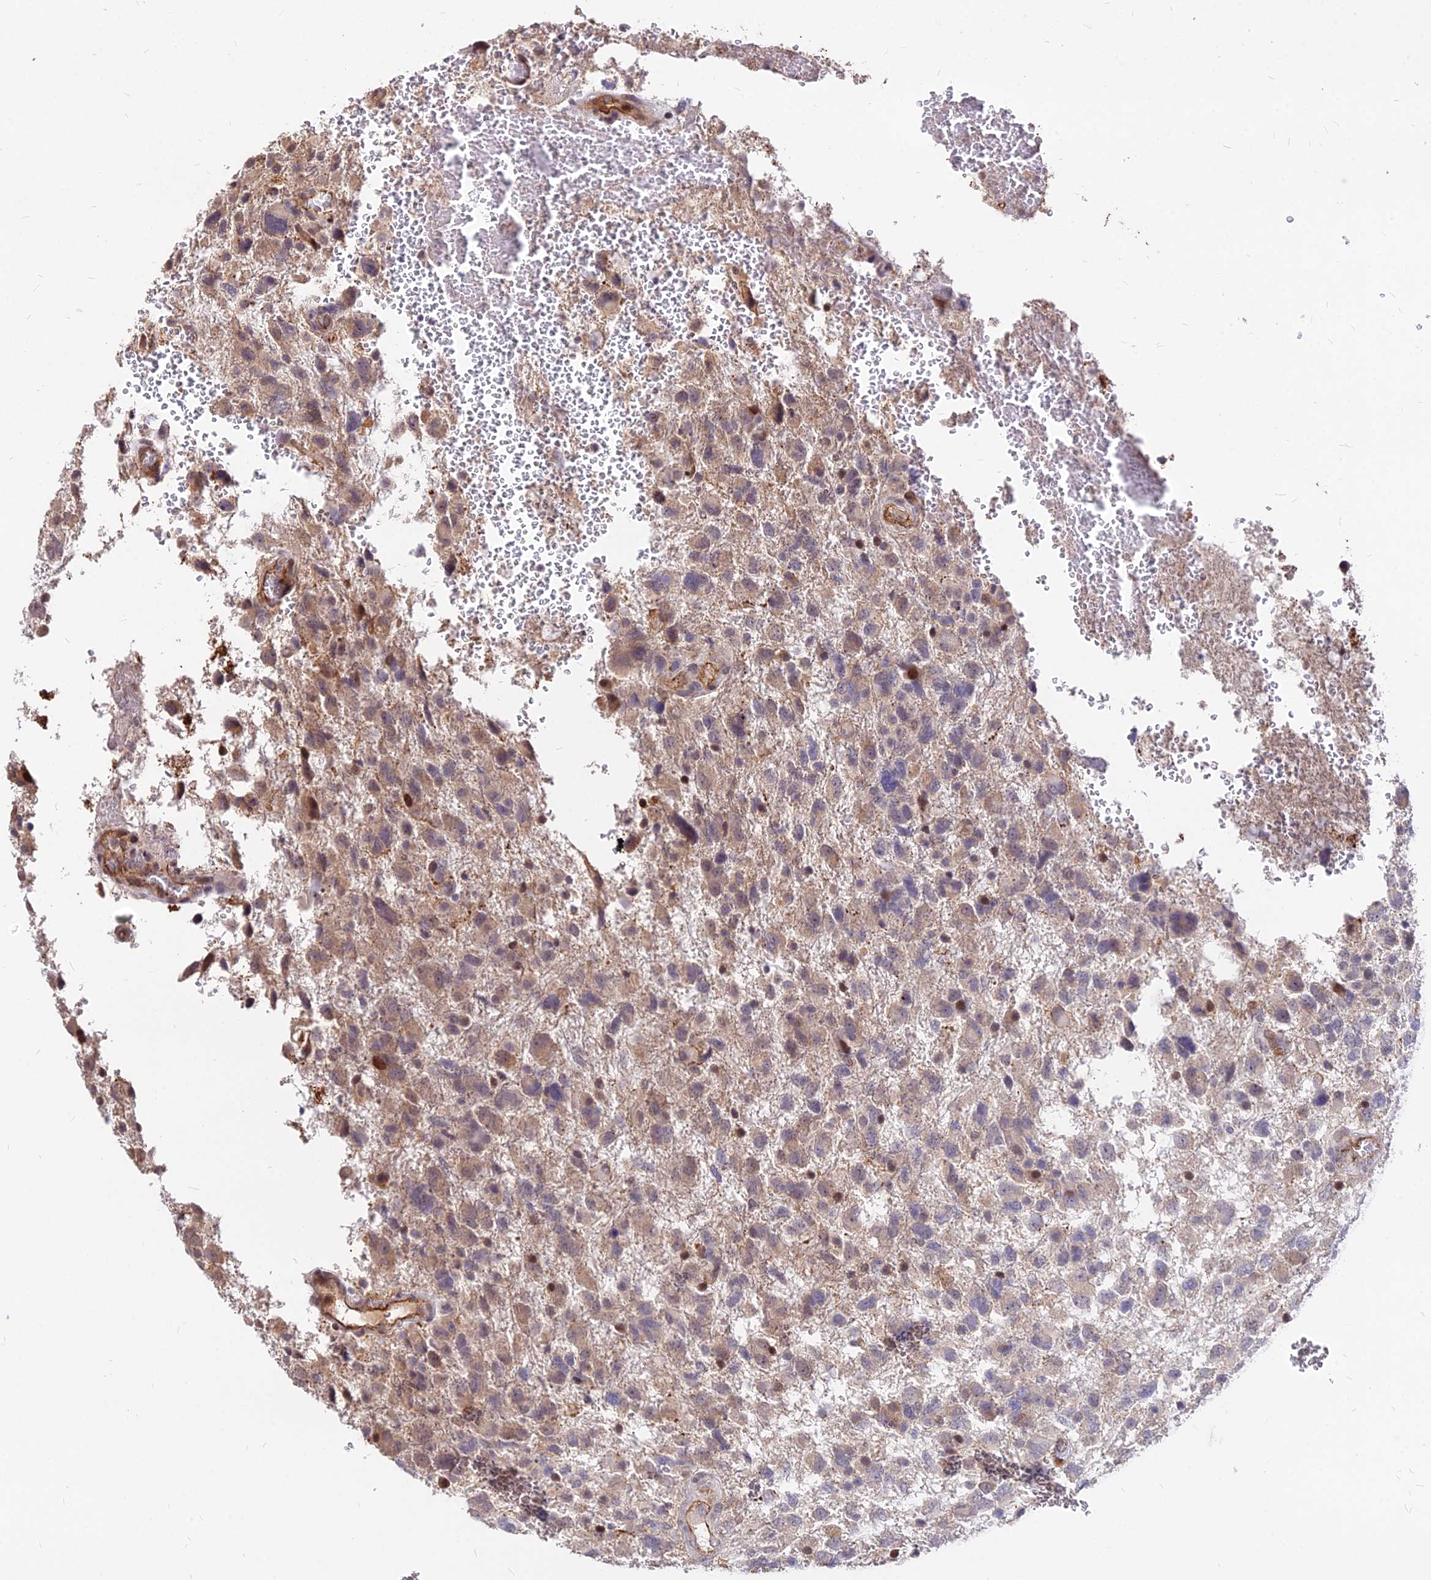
{"staining": {"intensity": "weak", "quantity": "25%-75%", "location": "cytoplasmic/membranous"}, "tissue": "glioma", "cell_type": "Tumor cells", "image_type": "cancer", "snomed": [{"axis": "morphology", "description": "Glioma, malignant, High grade"}, {"axis": "topography", "description": "Brain"}], "caption": "Malignant glioma (high-grade) was stained to show a protein in brown. There is low levels of weak cytoplasmic/membranous expression in approximately 25%-75% of tumor cells. (brown staining indicates protein expression, while blue staining denotes nuclei).", "gene": "C11orf68", "patient": {"sex": "male", "age": 61}}